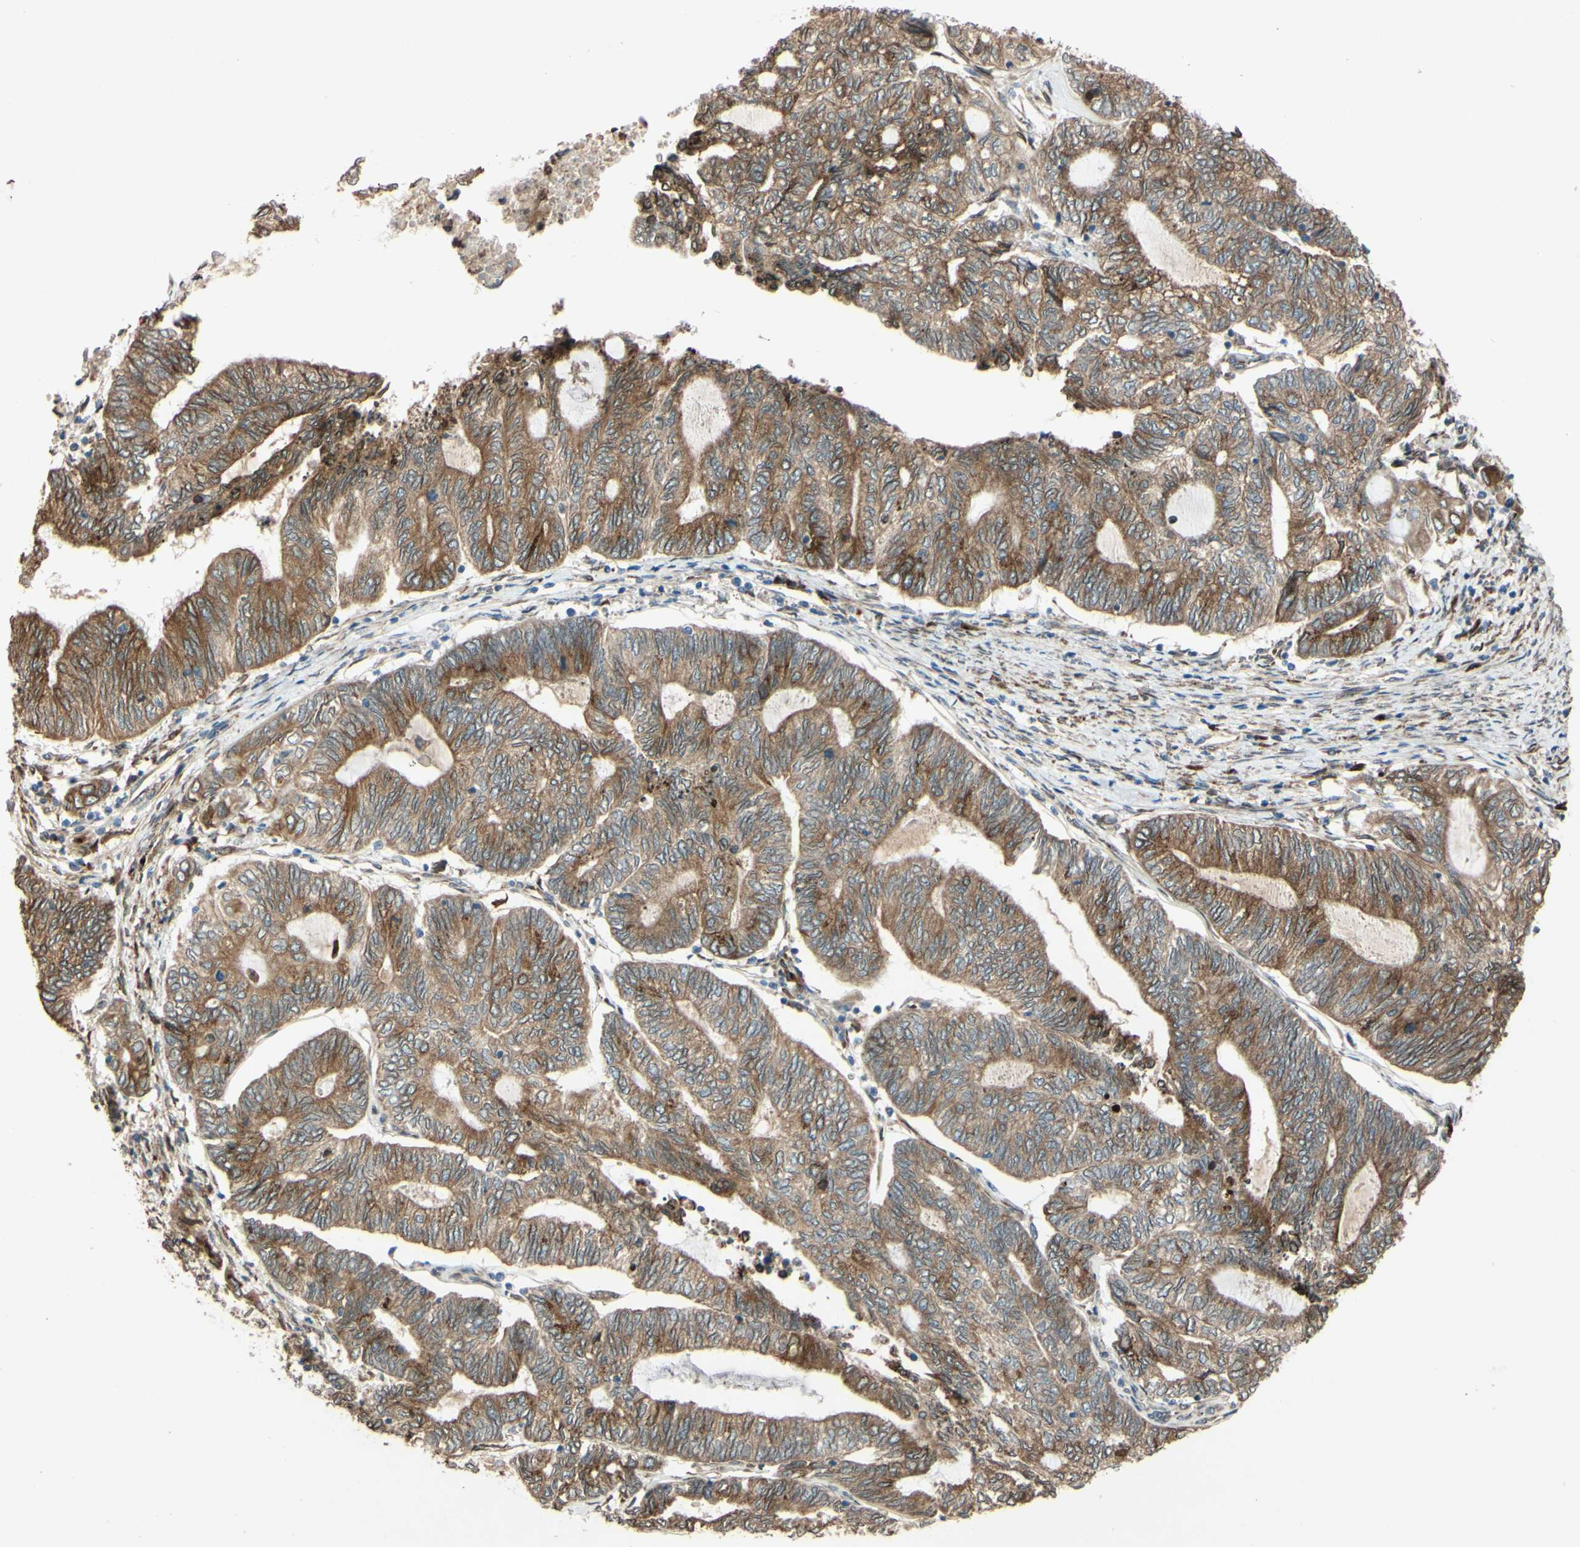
{"staining": {"intensity": "moderate", "quantity": ">75%", "location": "cytoplasmic/membranous"}, "tissue": "endometrial cancer", "cell_type": "Tumor cells", "image_type": "cancer", "snomed": [{"axis": "morphology", "description": "Adenocarcinoma, NOS"}, {"axis": "topography", "description": "Uterus"}, {"axis": "topography", "description": "Endometrium"}], "caption": "Adenocarcinoma (endometrial) was stained to show a protein in brown. There is medium levels of moderate cytoplasmic/membranous staining in about >75% of tumor cells.", "gene": "PTPRU", "patient": {"sex": "female", "age": 70}}